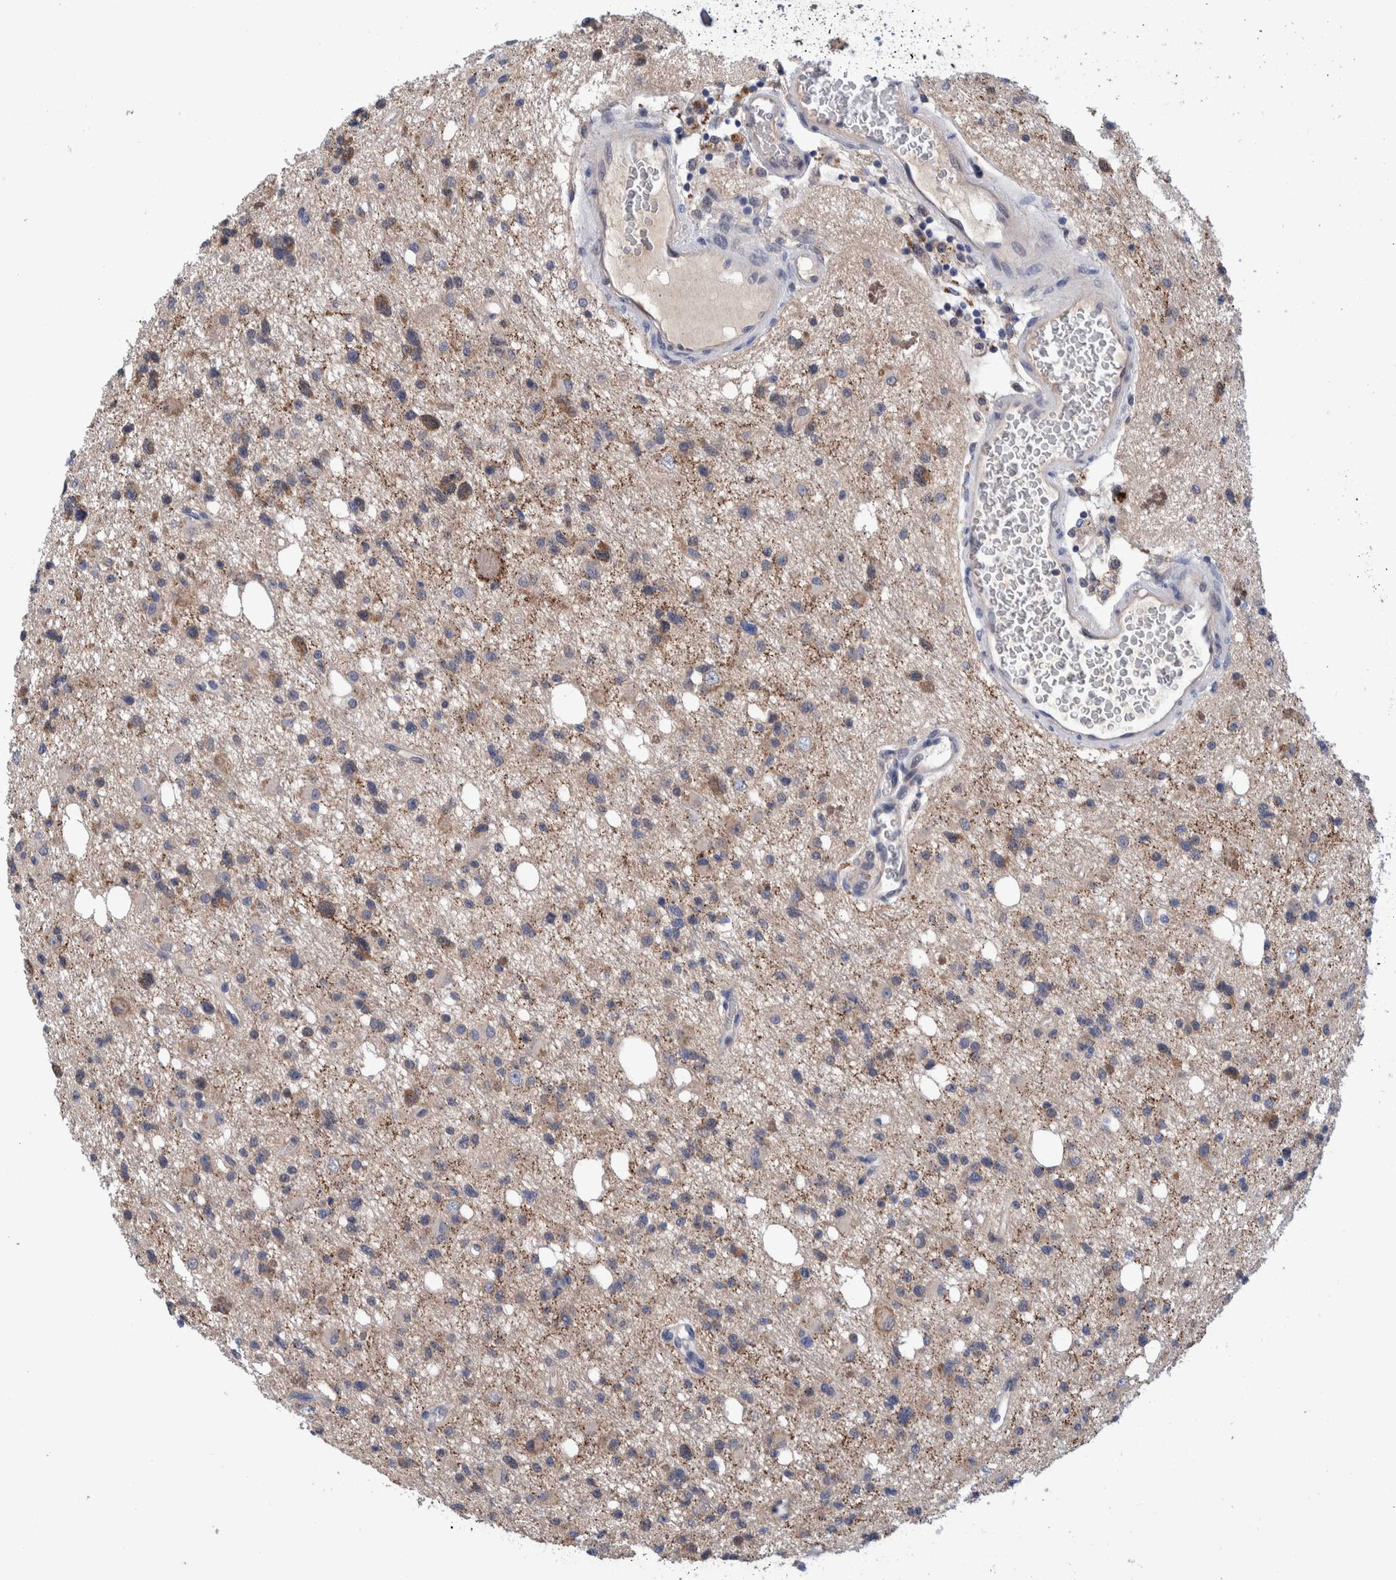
{"staining": {"intensity": "moderate", "quantity": "<25%", "location": "cytoplasmic/membranous"}, "tissue": "glioma", "cell_type": "Tumor cells", "image_type": "cancer", "snomed": [{"axis": "morphology", "description": "Glioma, malignant, High grade"}, {"axis": "topography", "description": "Brain"}], "caption": "Immunohistochemical staining of human malignant glioma (high-grade) displays low levels of moderate cytoplasmic/membranous protein staining in approximately <25% of tumor cells.", "gene": "PFAS", "patient": {"sex": "female", "age": 62}}